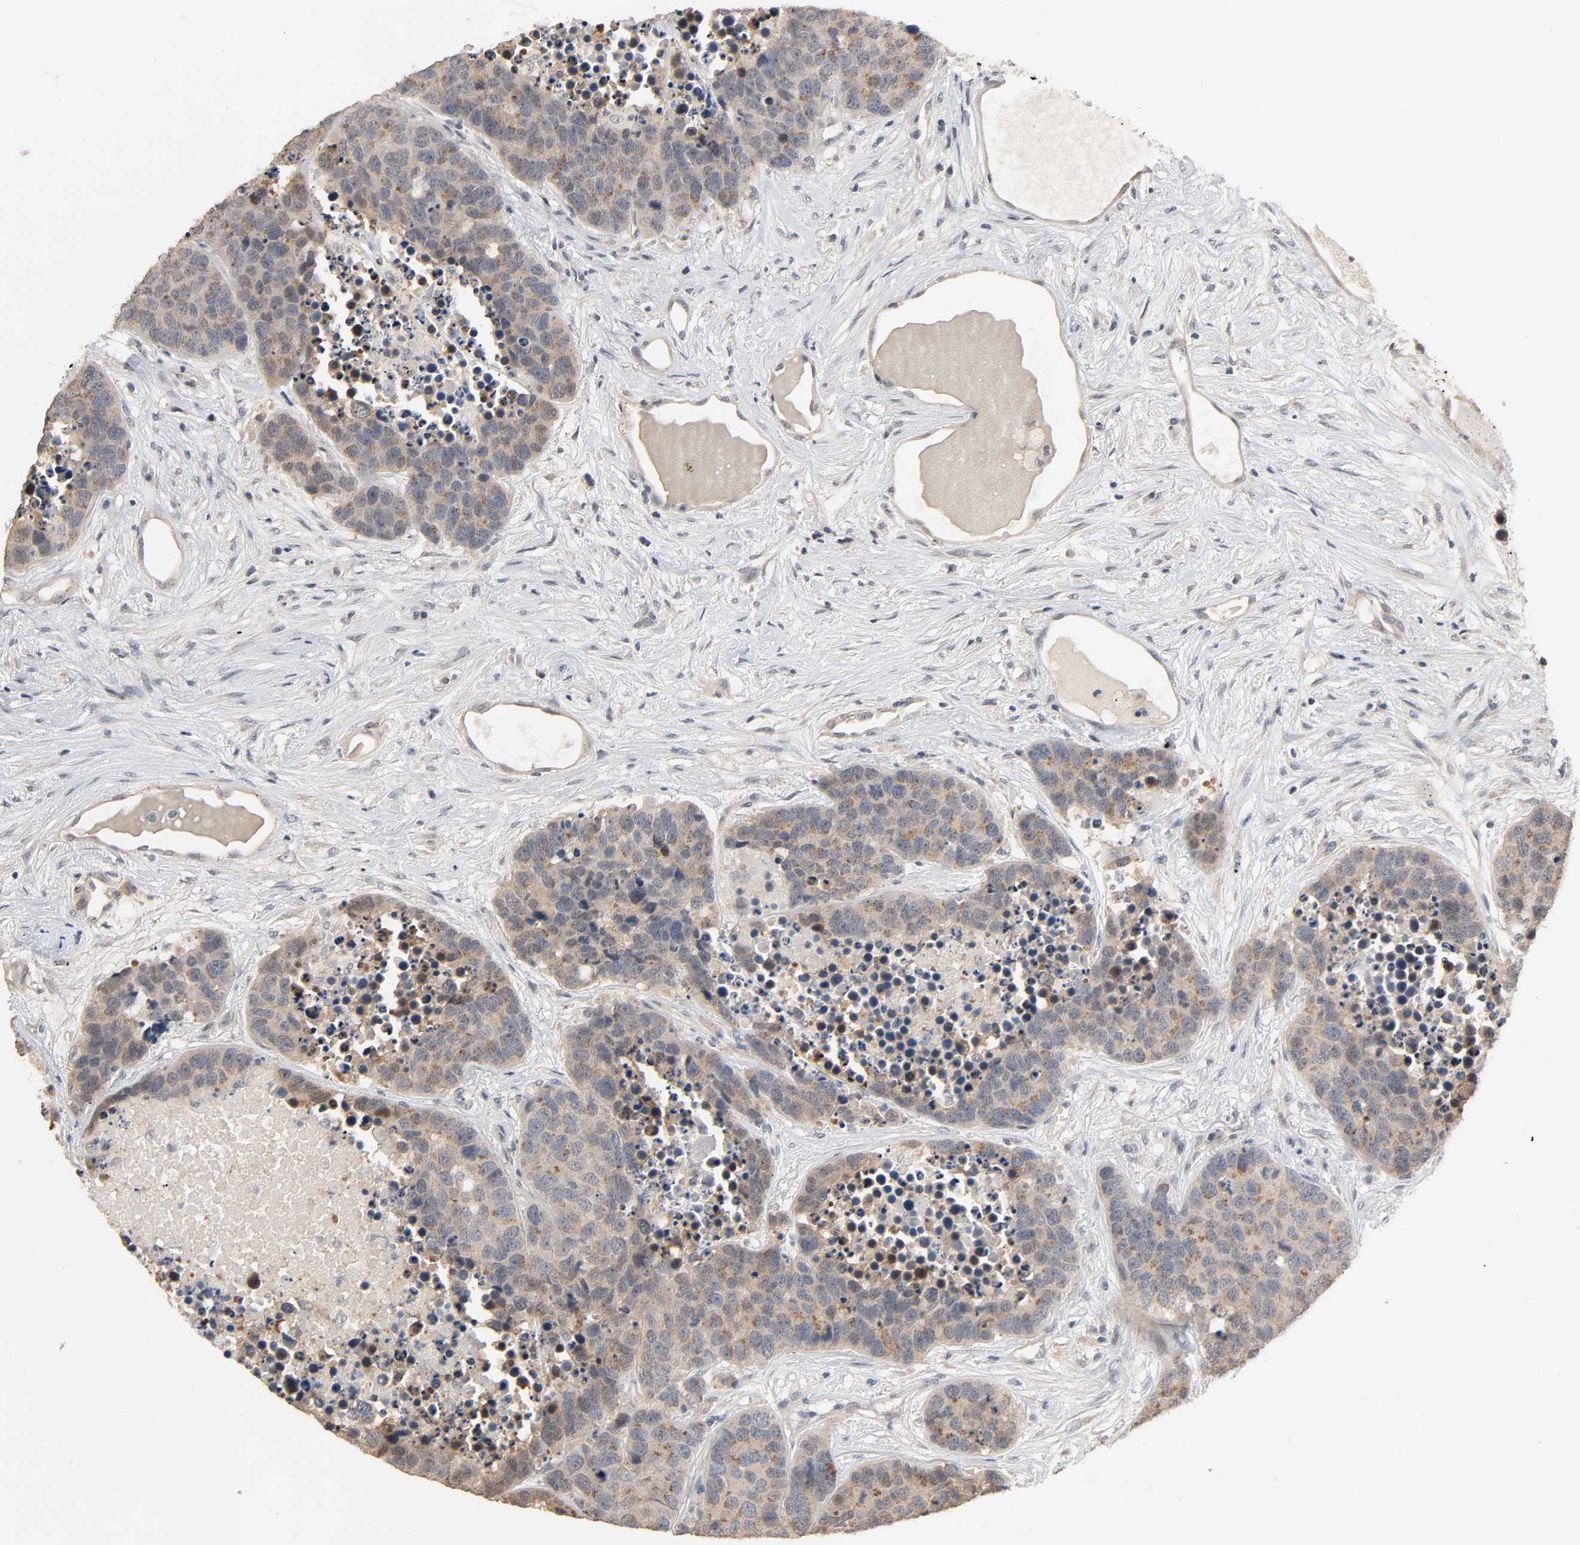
{"staining": {"intensity": "moderate", "quantity": ">75%", "location": "cytoplasmic/membranous"}, "tissue": "carcinoid", "cell_type": "Tumor cells", "image_type": "cancer", "snomed": [{"axis": "morphology", "description": "Carcinoid, malignant, NOS"}, {"axis": "topography", "description": "Lung"}], "caption": "Immunohistochemistry image of human carcinoid stained for a protein (brown), which displays medium levels of moderate cytoplasmic/membranous positivity in about >75% of tumor cells.", "gene": "MAGEA8", "patient": {"sex": "male", "age": 60}}